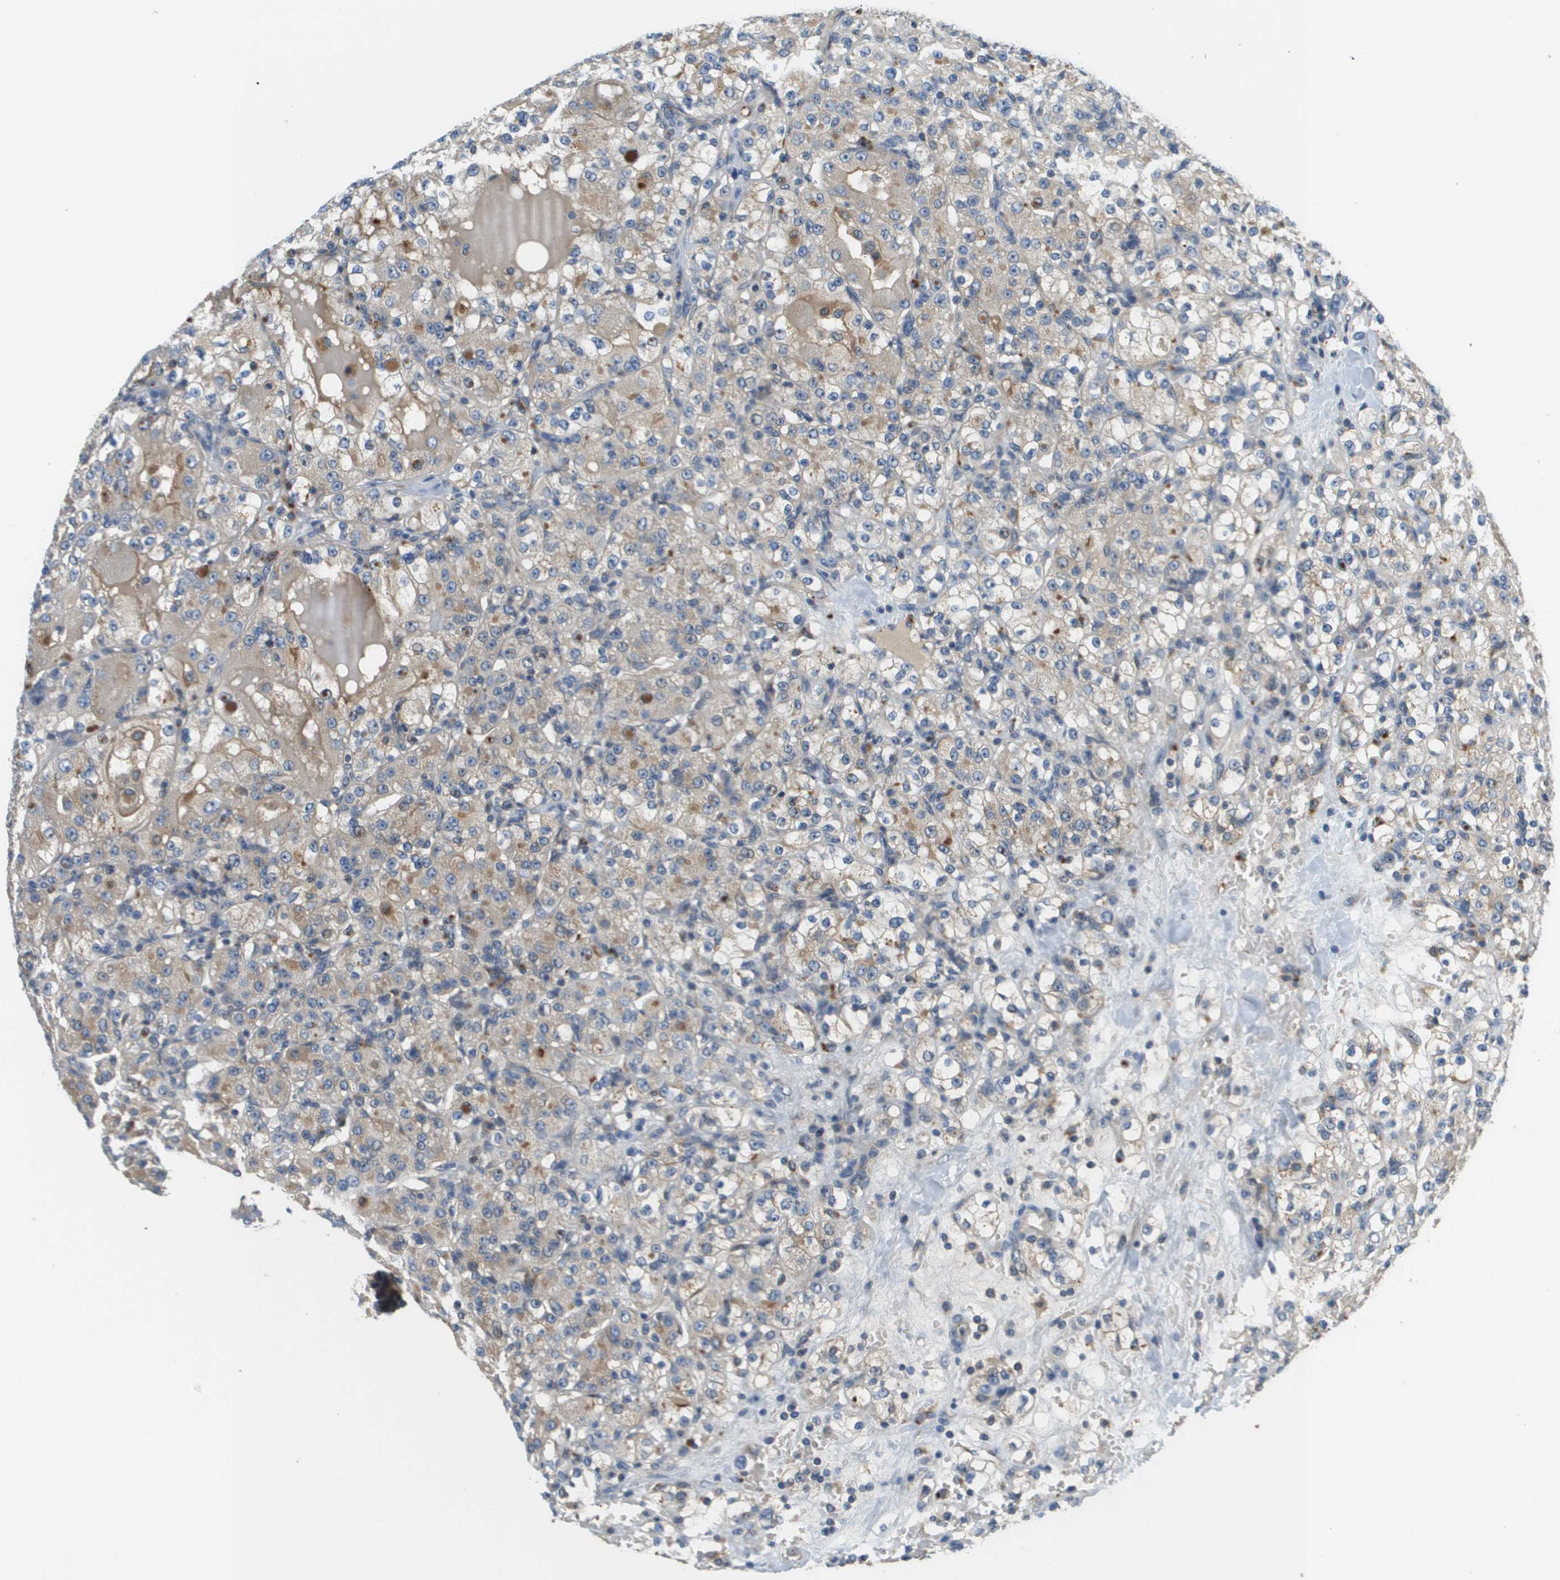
{"staining": {"intensity": "weak", "quantity": "25%-75%", "location": "cytoplasmic/membranous"}, "tissue": "renal cancer", "cell_type": "Tumor cells", "image_type": "cancer", "snomed": [{"axis": "morphology", "description": "Normal tissue, NOS"}, {"axis": "morphology", "description": "Adenocarcinoma, NOS"}, {"axis": "topography", "description": "Kidney"}], "caption": "Immunohistochemical staining of adenocarcinoma (renal) shows weak cytoplasmic/membranous protein positivity in approximately 25%-75% of tumor cells.", "gene": "SLC25A20", "patient": {"sex": "male", "age": 61}}